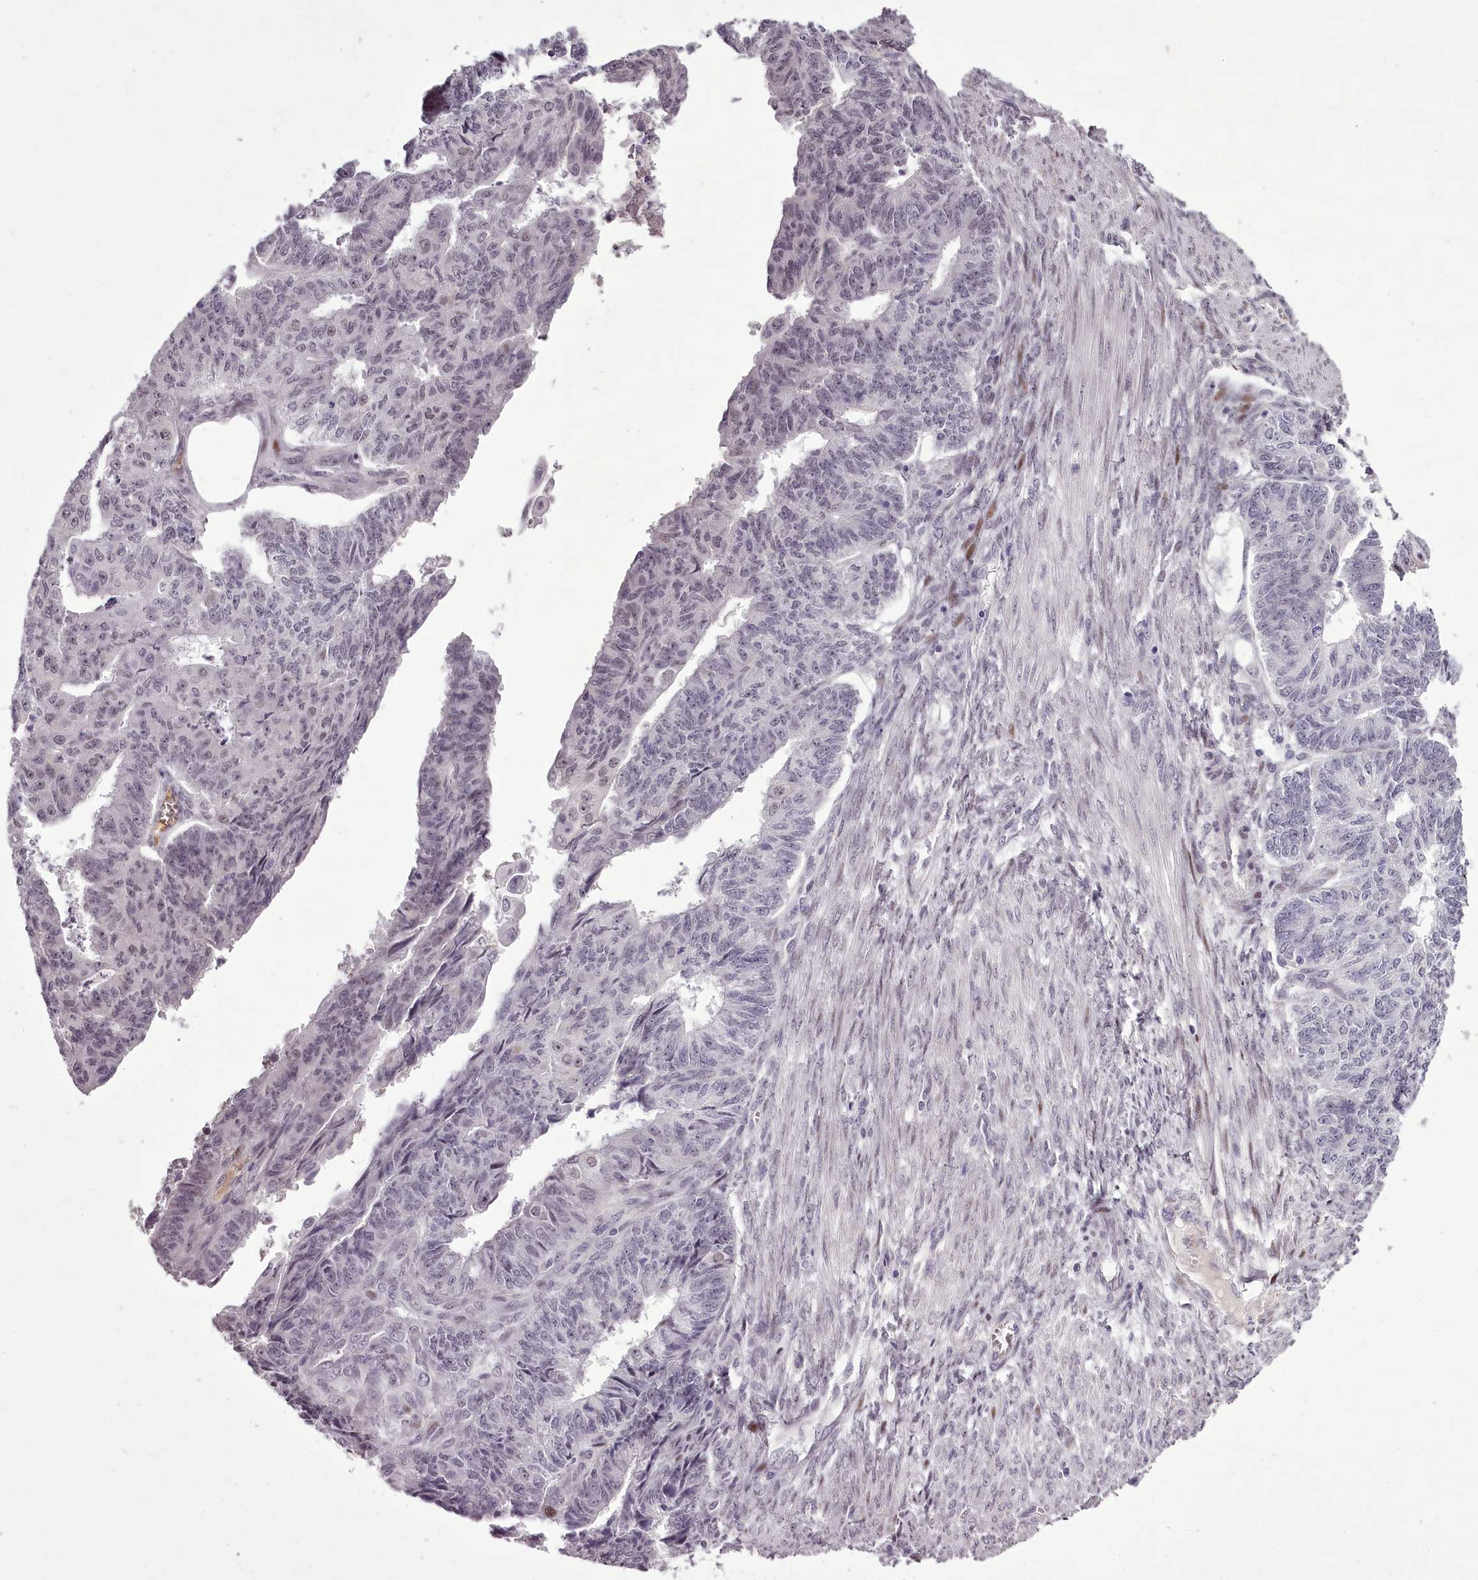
{"staining": {"intensity": "negative", "quantity": "none", "location": "none"}, "tissue": "endometrial cancer", "cell_type": "Tumor cells", "image_type": "cancer", "snomed": [{"axis": "morphology", "description": "Adenocarcinoma, NOS"}, {"axis": "topography", "description": "Endometrium"}], "caption": "The image exhibits no significant expression in tumor cells of adenocarcinoma (endometrial).", "gene": "C1orf56", "patient": {"sex": "female", "age": 32}}